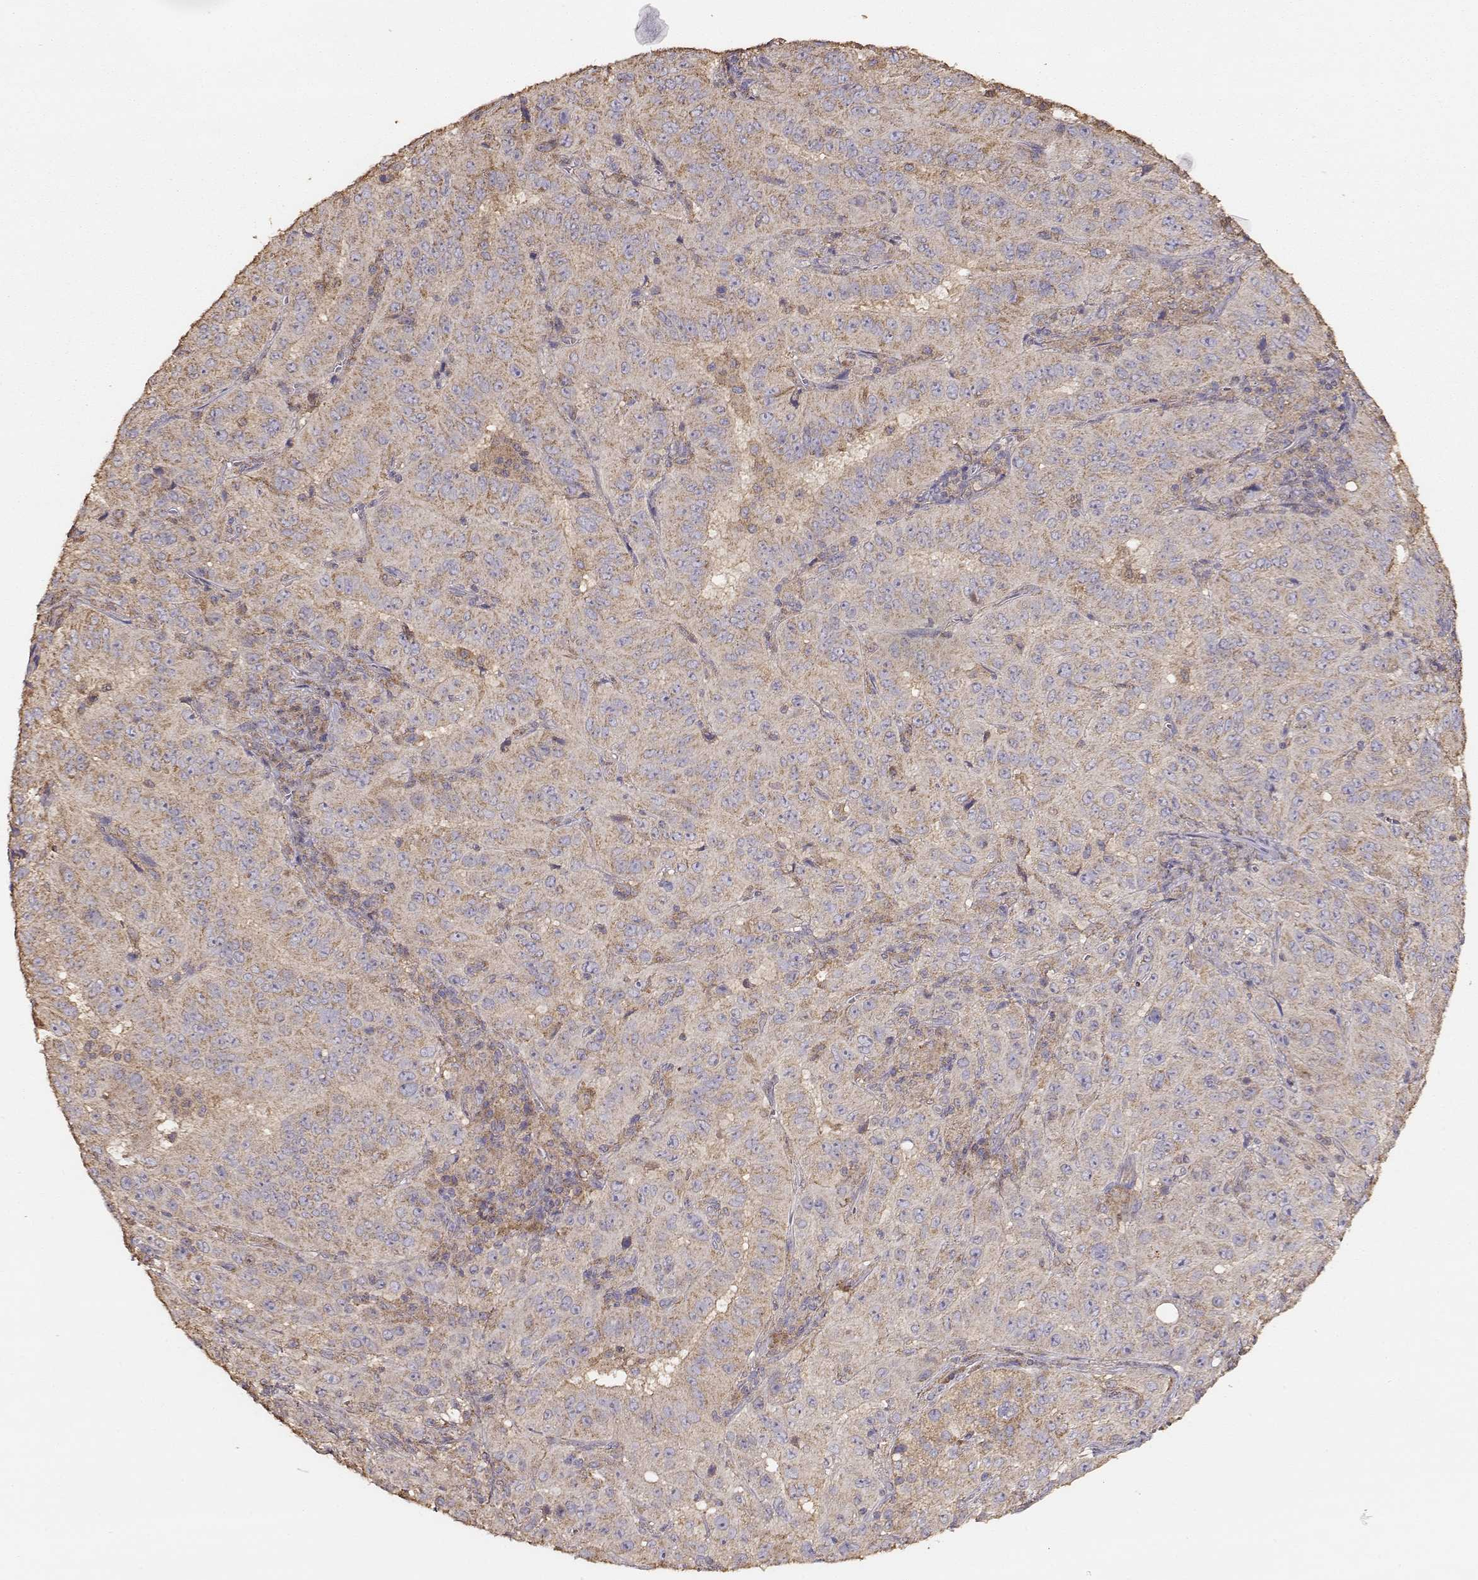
{"staining": {"intensity": "moderate", "quantity": ">75%", "location": "cytoplasmic/membranous"}, "tissue": "pancreatic cancer", "cell_type": "Tumor cells", "image_type": "cancer", "snomed": [{"axis": "morphology", "description": "Adenocarcinoma, NOS"}, {"axis": "topography", "description": "Pancreas"}], "caption": "High-magnification brightfield microscopy of pancreatic adenocarcinoma stained with DAB (3,3'-diaminobenzidine) (brown) and counterstained with hematoxylin (blue). tumor cells exhibit moderate cytoplasmic/membranous positivity is present in approximately>75% of cells.", "gene": "TARS3", "patient": {"sex": "male", "age": 63}}